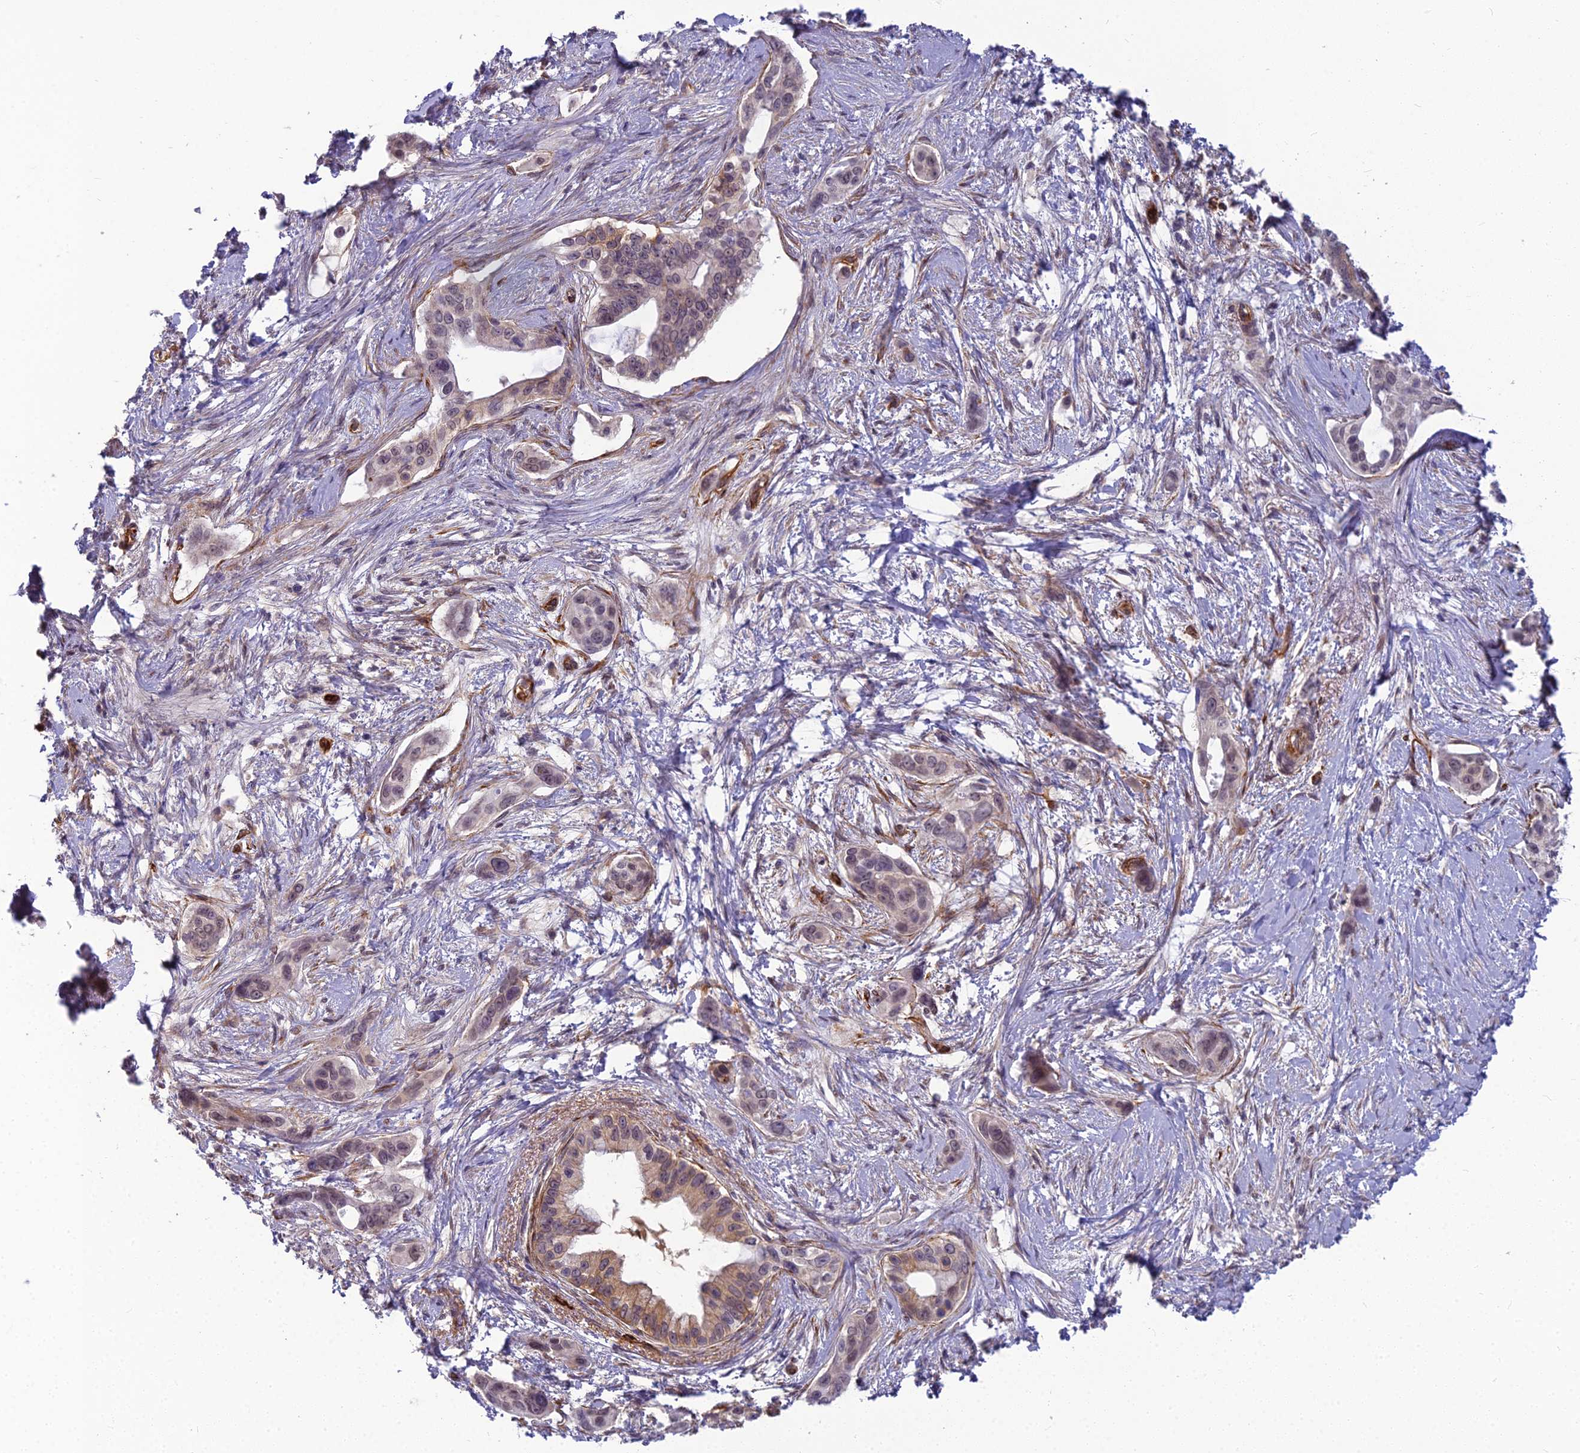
{"staining": {"intensity": "moderate", "quantity": "25%-75%", "location": "cytoplasmic/membranous,nuclear"}, "tissue": "pancreatic cancer", "cell_type": "Tumor cells", "image_type": "cancer", "snomed": [{"axis": "morphology", "description": "Adenocarcinoma, NOS"}, {"axis": "topography", "description": "Pancreas"}], "caption": "Approximately 25%-75% of tumor cells in human pancreatic adenocarcinoma display moderate cytoplasmic/membranous and nuclear protein staining as visualized by brown immunohistochemical staining.", "gene": "RGL3", "patient": {"sex": "male", "age": 72}}